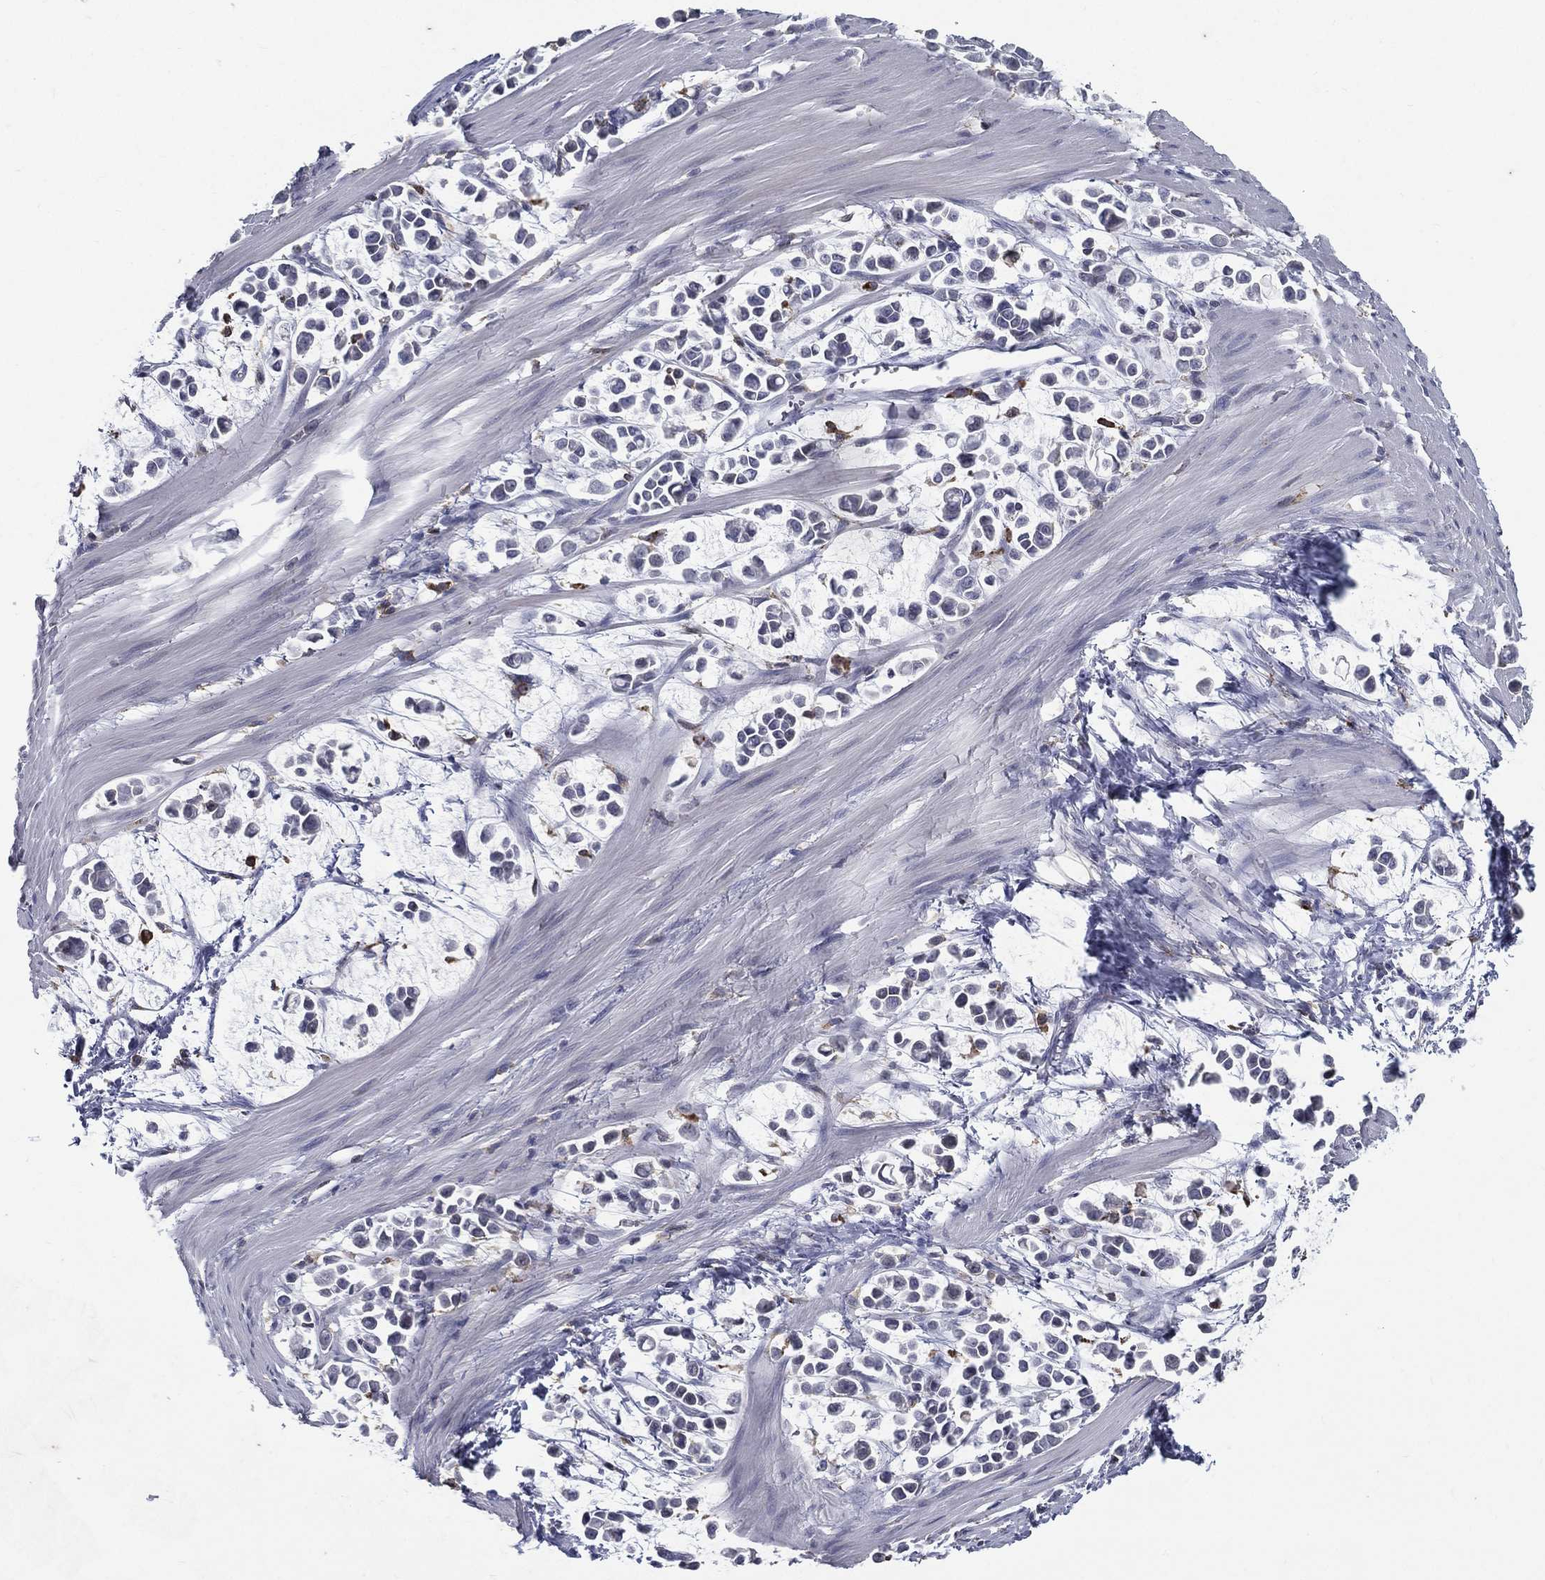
{"staining": {"intensity": "negative", "quantity": "none", "location": "none"}, "tissue": "stomach cancer", "cell_type": "Tumor cells", "image_type": "cancer", "snomed": [{"axis": "morphology", "description": "Adenocarcinoma, NOS"}, {"axis": "topography", "description": "Stomach"}], "caption": "Tumor cells are negative for brown protein staining in stomach cancer.", "gene": "EVI2B", "patient": {"sex": "male", "age": 82}}